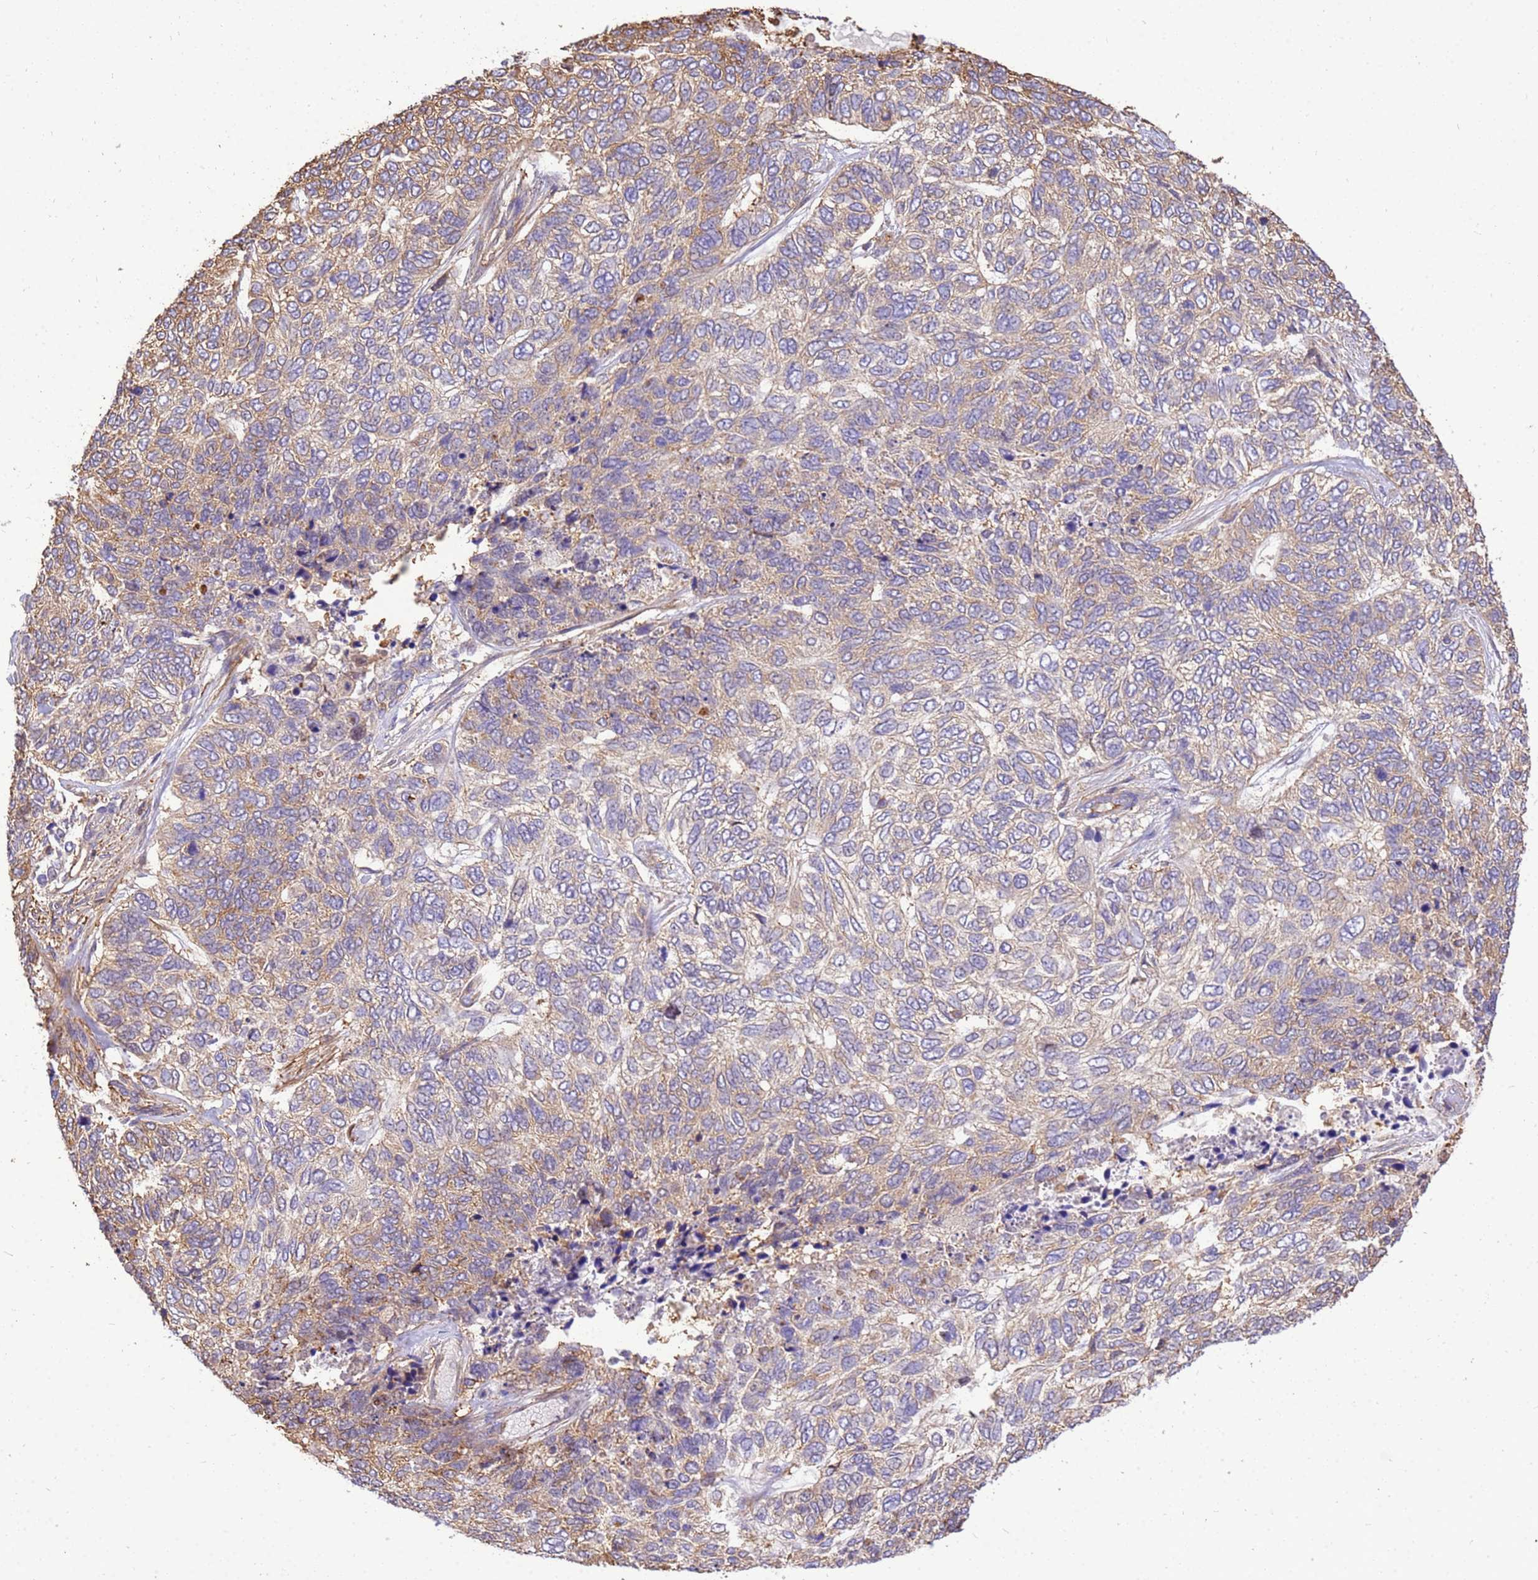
{"staining": {"intensity": "weak", "quantity": "25%-75%", "location": "cytoplasmic/membranous"}, "tissue": "skin cancer", "cell_type": "Tumor cells", "image_type": "cancer", "snomed": [{"axis": "morphology", "description": "Basal cell carcinoma"}, {"axis": "topography", "description": "Skin"}], "caption": "The histopathology image demonstrates a brown stain indicating the presence of a protein in the cytoplasmic/membranous of tumor cells in skin cancer.", "gene": "WDR64", "patient": {"sex": "female", "age": 65}}